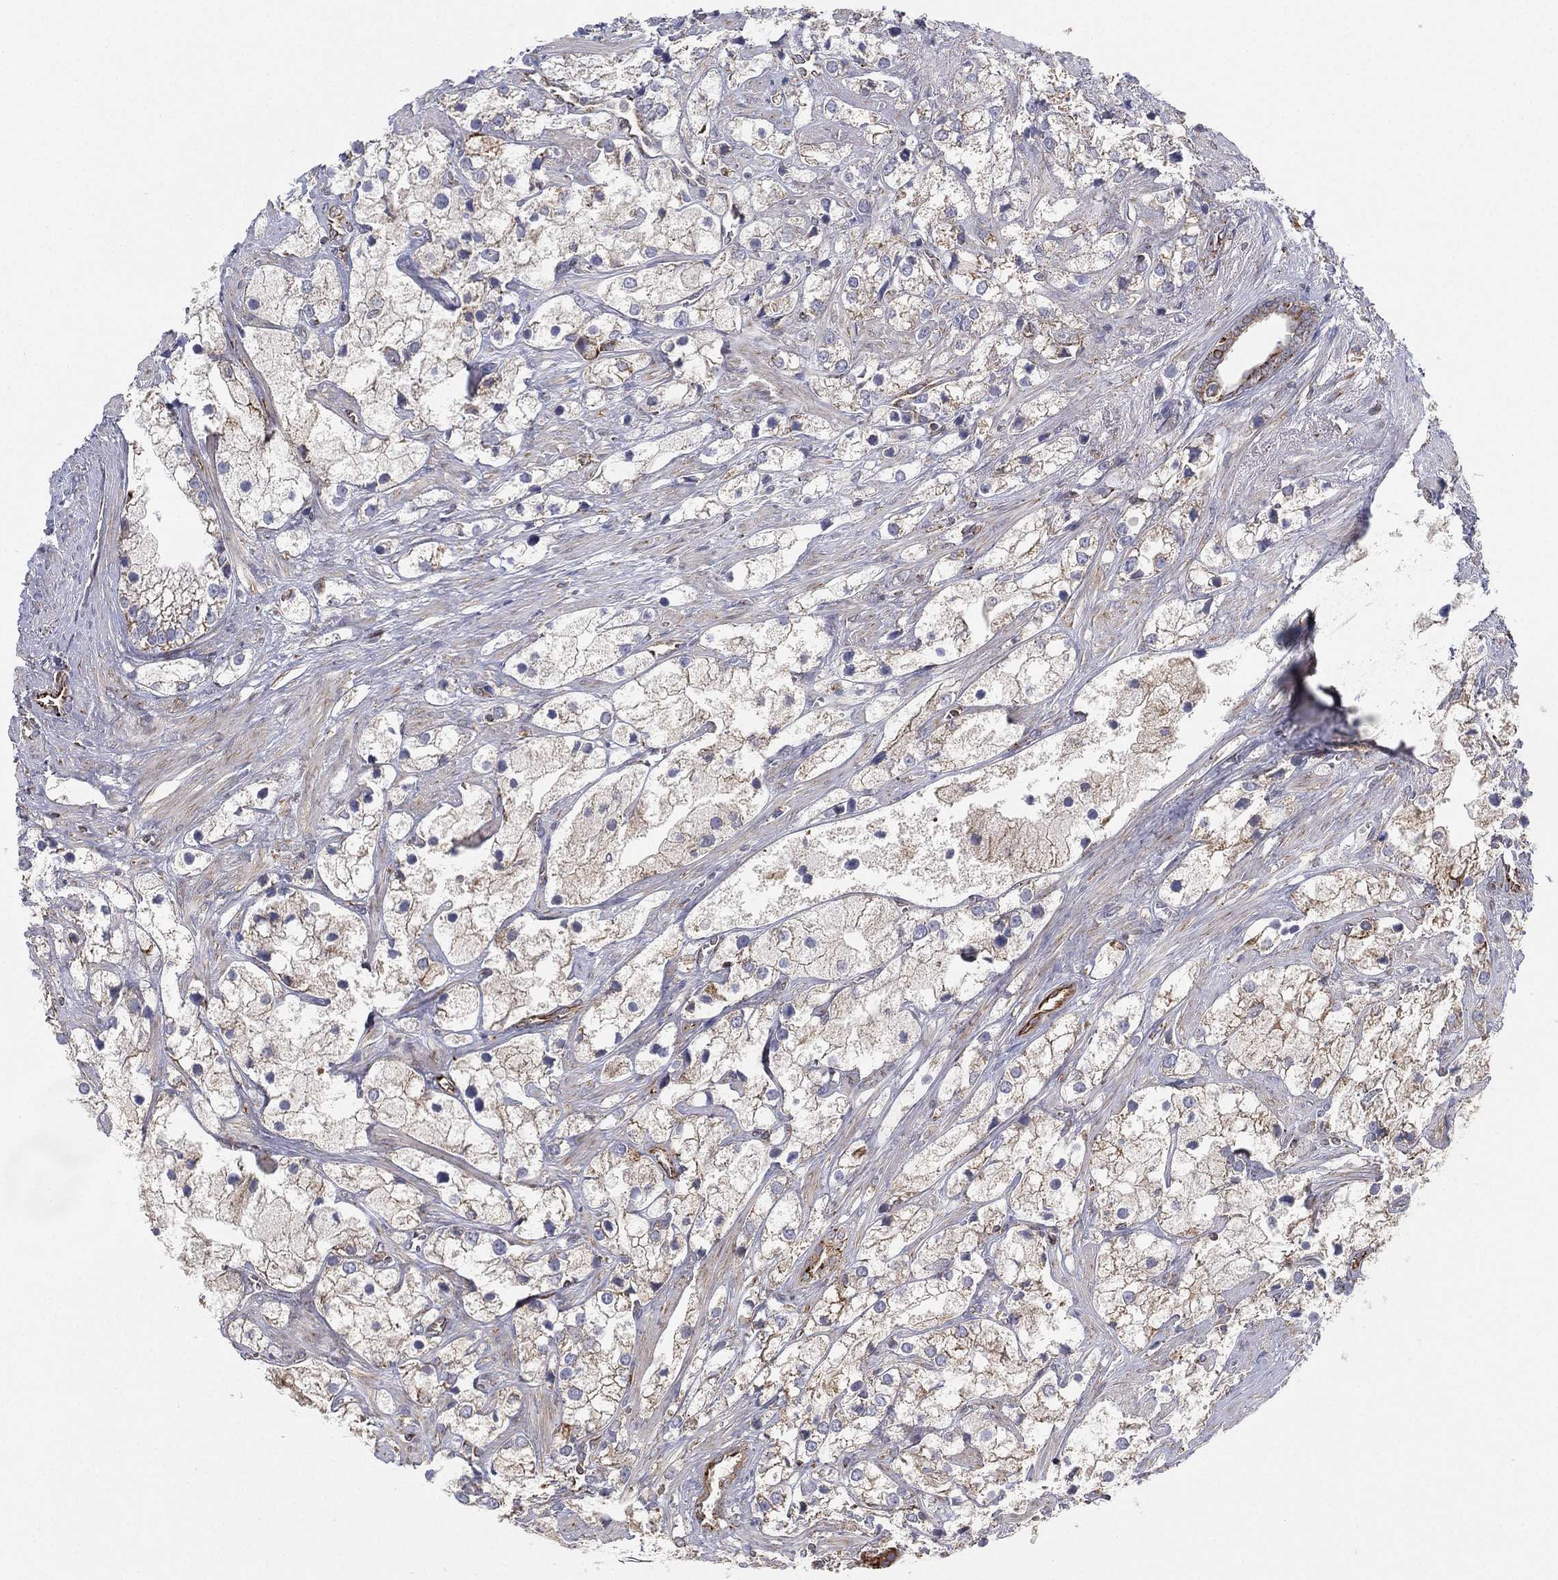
{"staining": {"intensity": "weak", "quantity": "<25%", "location": "cytoplasmic/membranous"}, "tissue": "prostate cancer", "cell_type": "Tumor cells", "image_type": "cancer", "snomed": [{"axis": "morphology", "description": "Adenocarcinoma, NOS"}, {"axis": "topography", "description": "Prostate and seminal vesicle, NOS"}, {"axis": "topography", "description": "Prostate"}], "caption": "DAB immunohistochemical staining of prostate adenocarcinoma displays no significant positivity in tumor cells.", "gene": "CYB5B", "patient": {"sex": "male", "age": 79}}